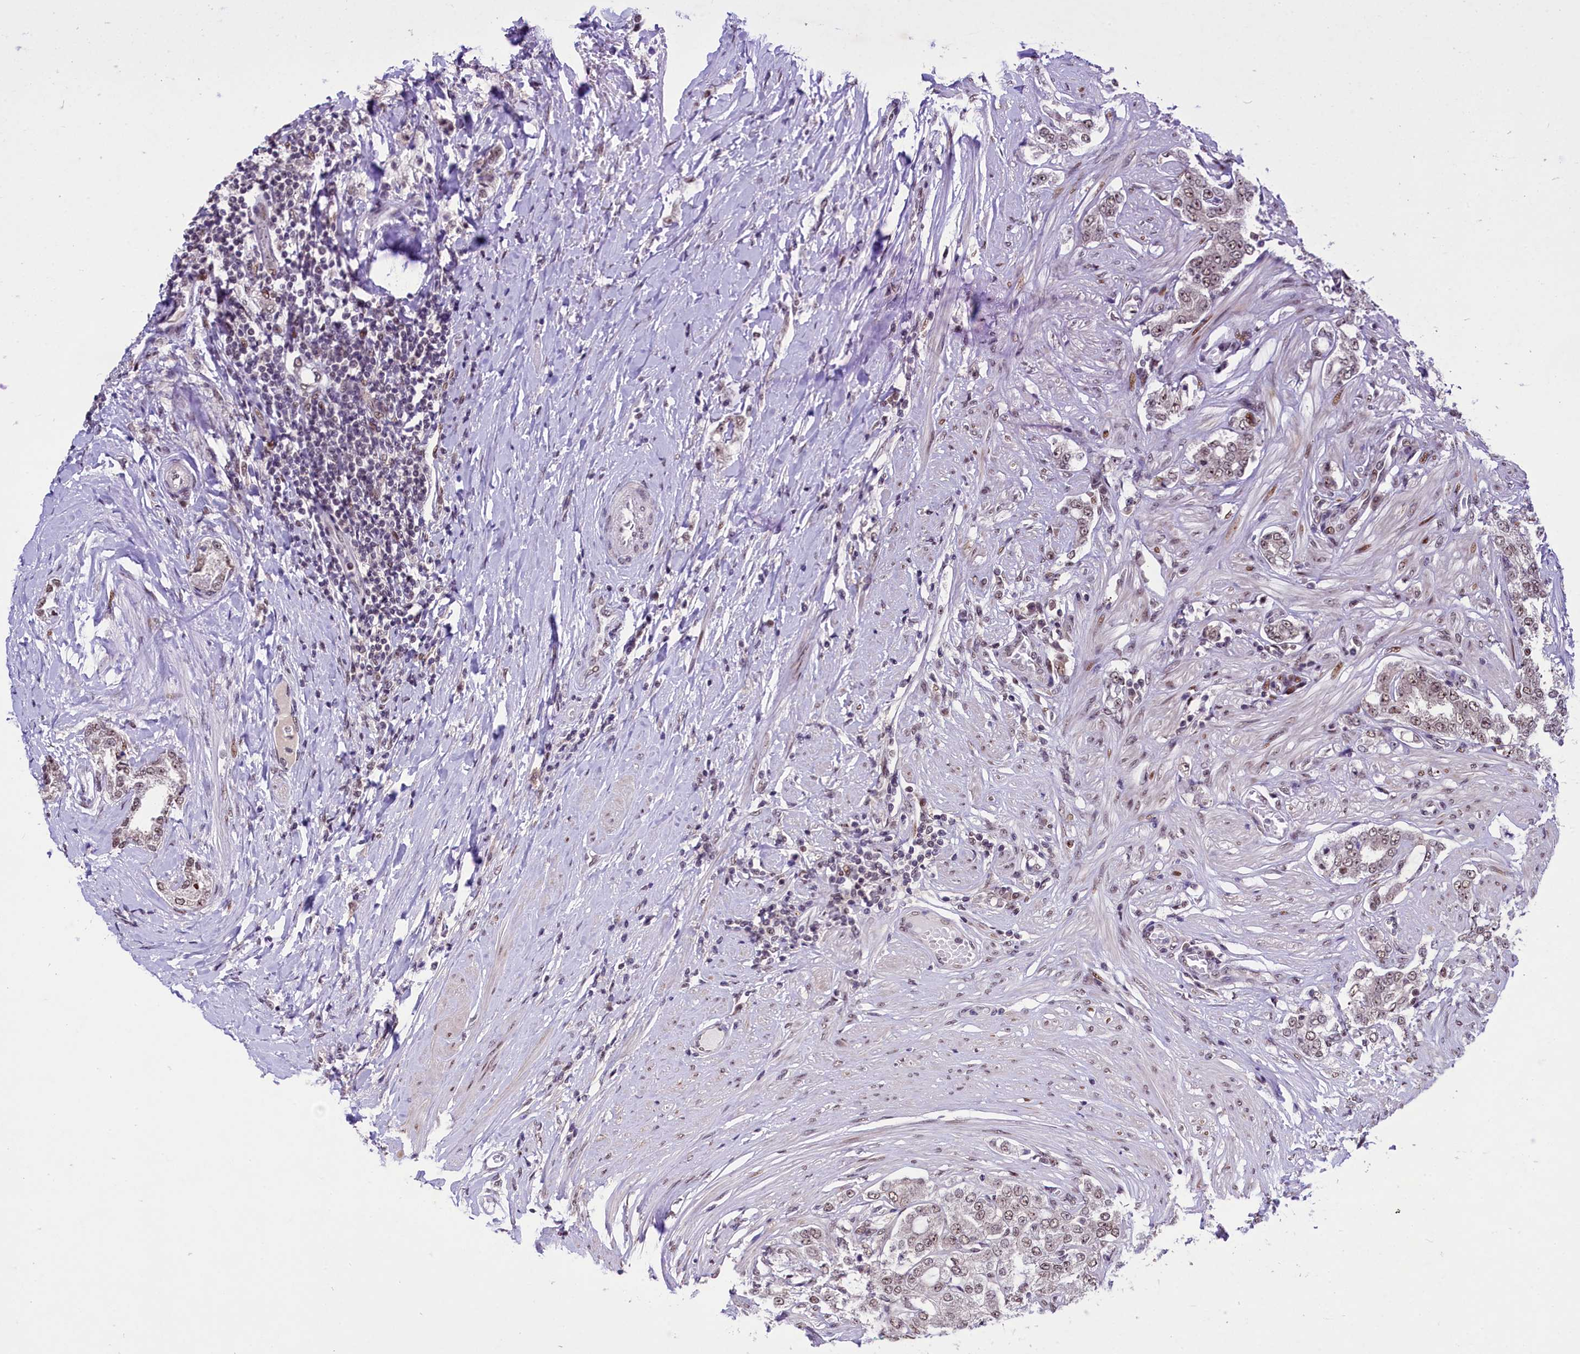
{"staining": {"intensity": "weak", "quantity": ">75%", "location": "nuclear"}, "tissue": "prostate cancer", "cell_type": "Tumor cells", "image_type": "cancer", "snomed": [{"axis": "morphology", "description": "Adenocarcinoma, High grade"}, {"axis": "topography", "description": "Prostate"}], "caption": "Protein analysis of adenocarcinoma (high-grade) (prostate) tissue reveals weak nuclear expression in about >75% of tumor cells. (Brightfield microscopy of DAB IHC at high magnification).", "gene": "ANKS3", "patient": {"sex": "male", "age": 64}}